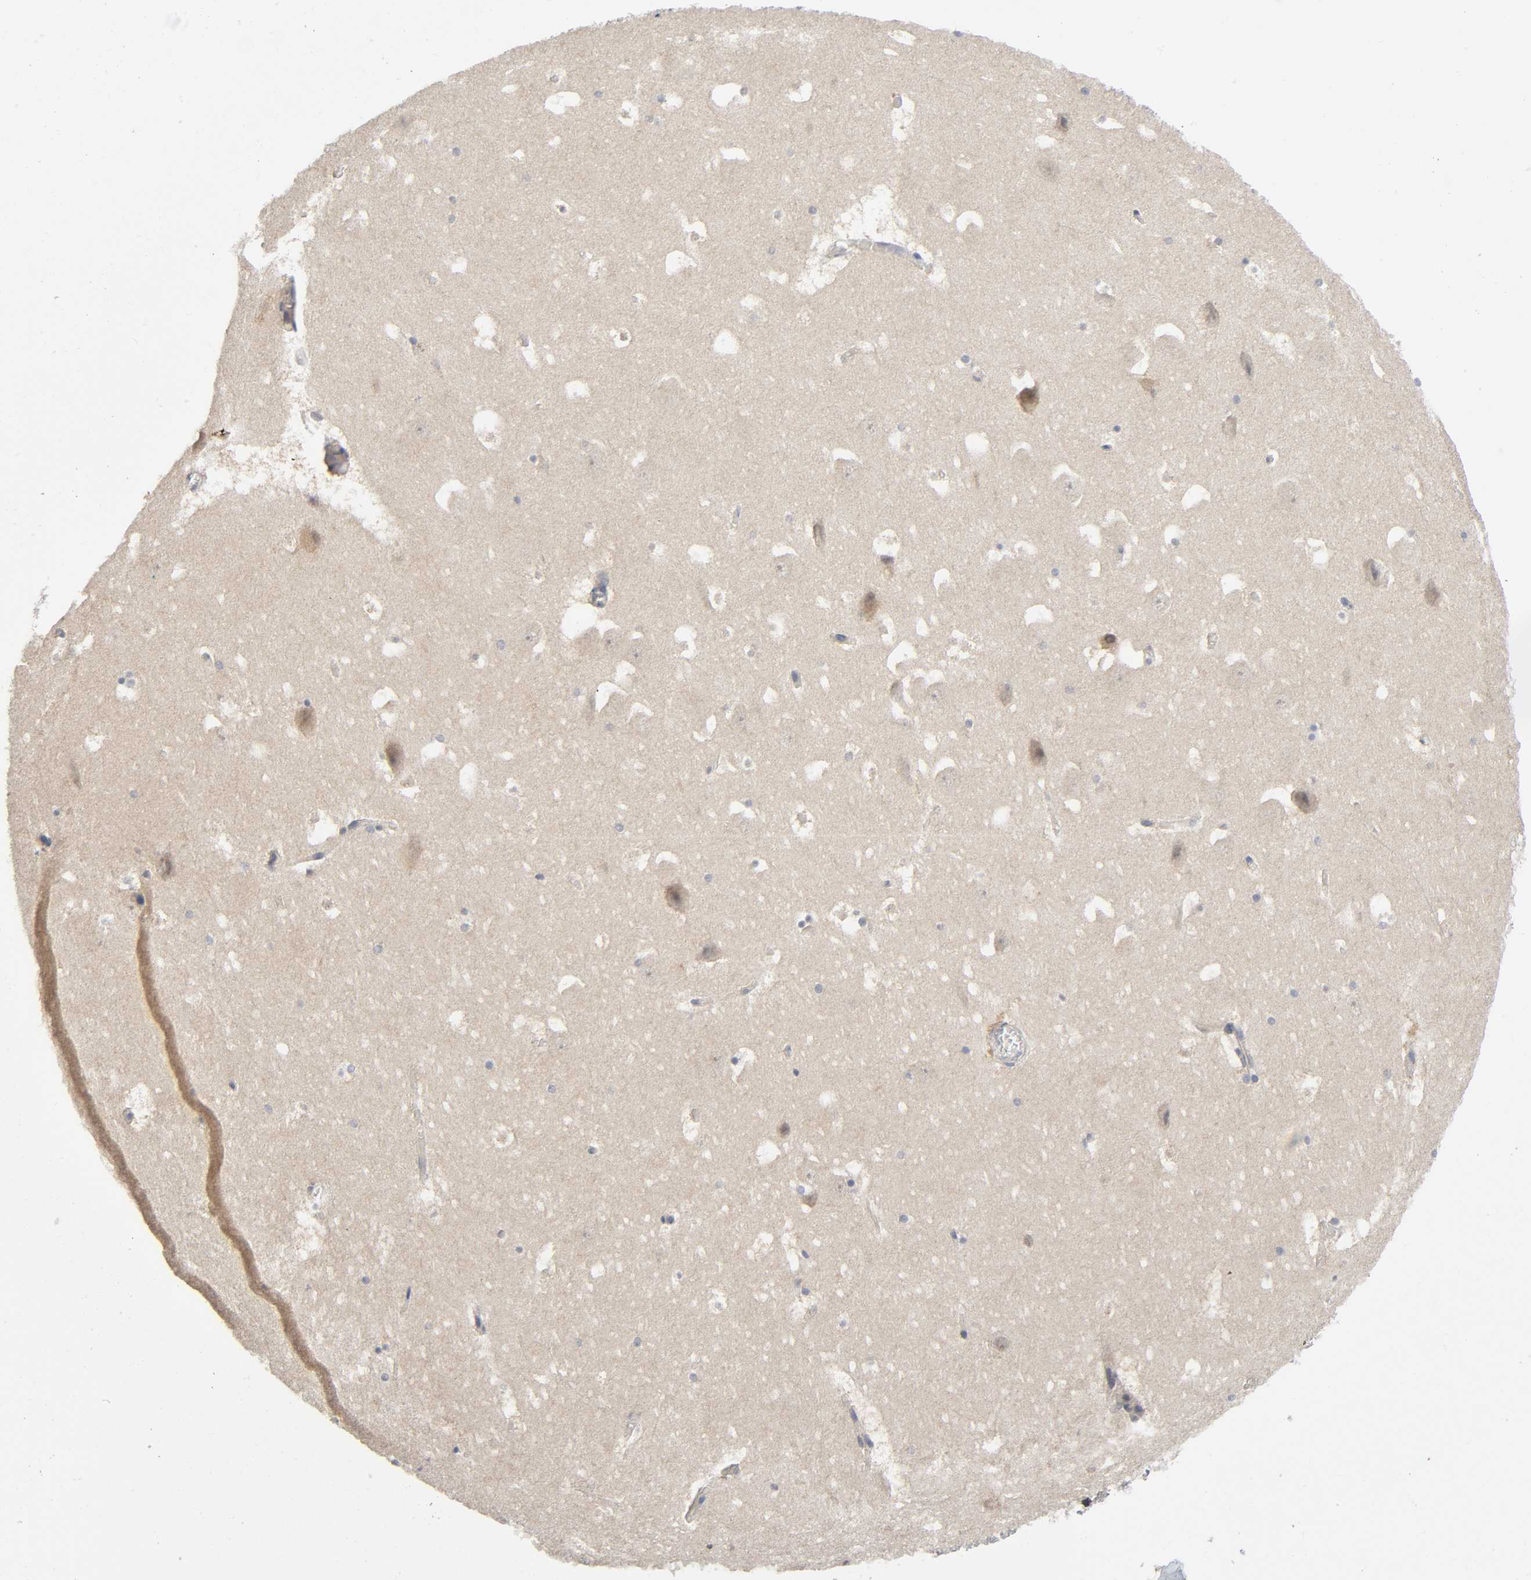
{"staining": {"intensity": "weak", "quantity": "25%-75%", "location": "cytoplasmic/membranous"}, "tissue": "hippocampus", "cell_type": "Glial cells", "image_type": "normal", "snomed": [{"axis": "morphology", "description": "Normal tissue, NOS"}, {"axis": "topography", "description": "Hippocampus"}], "caption": "Weak cytoplasmic/membranous expression is seen in about 25%-75% of glial cells in unremarkable hippocampus.", "gene": "MAPK8", "patient": {"sex": "male", "age": 45}}